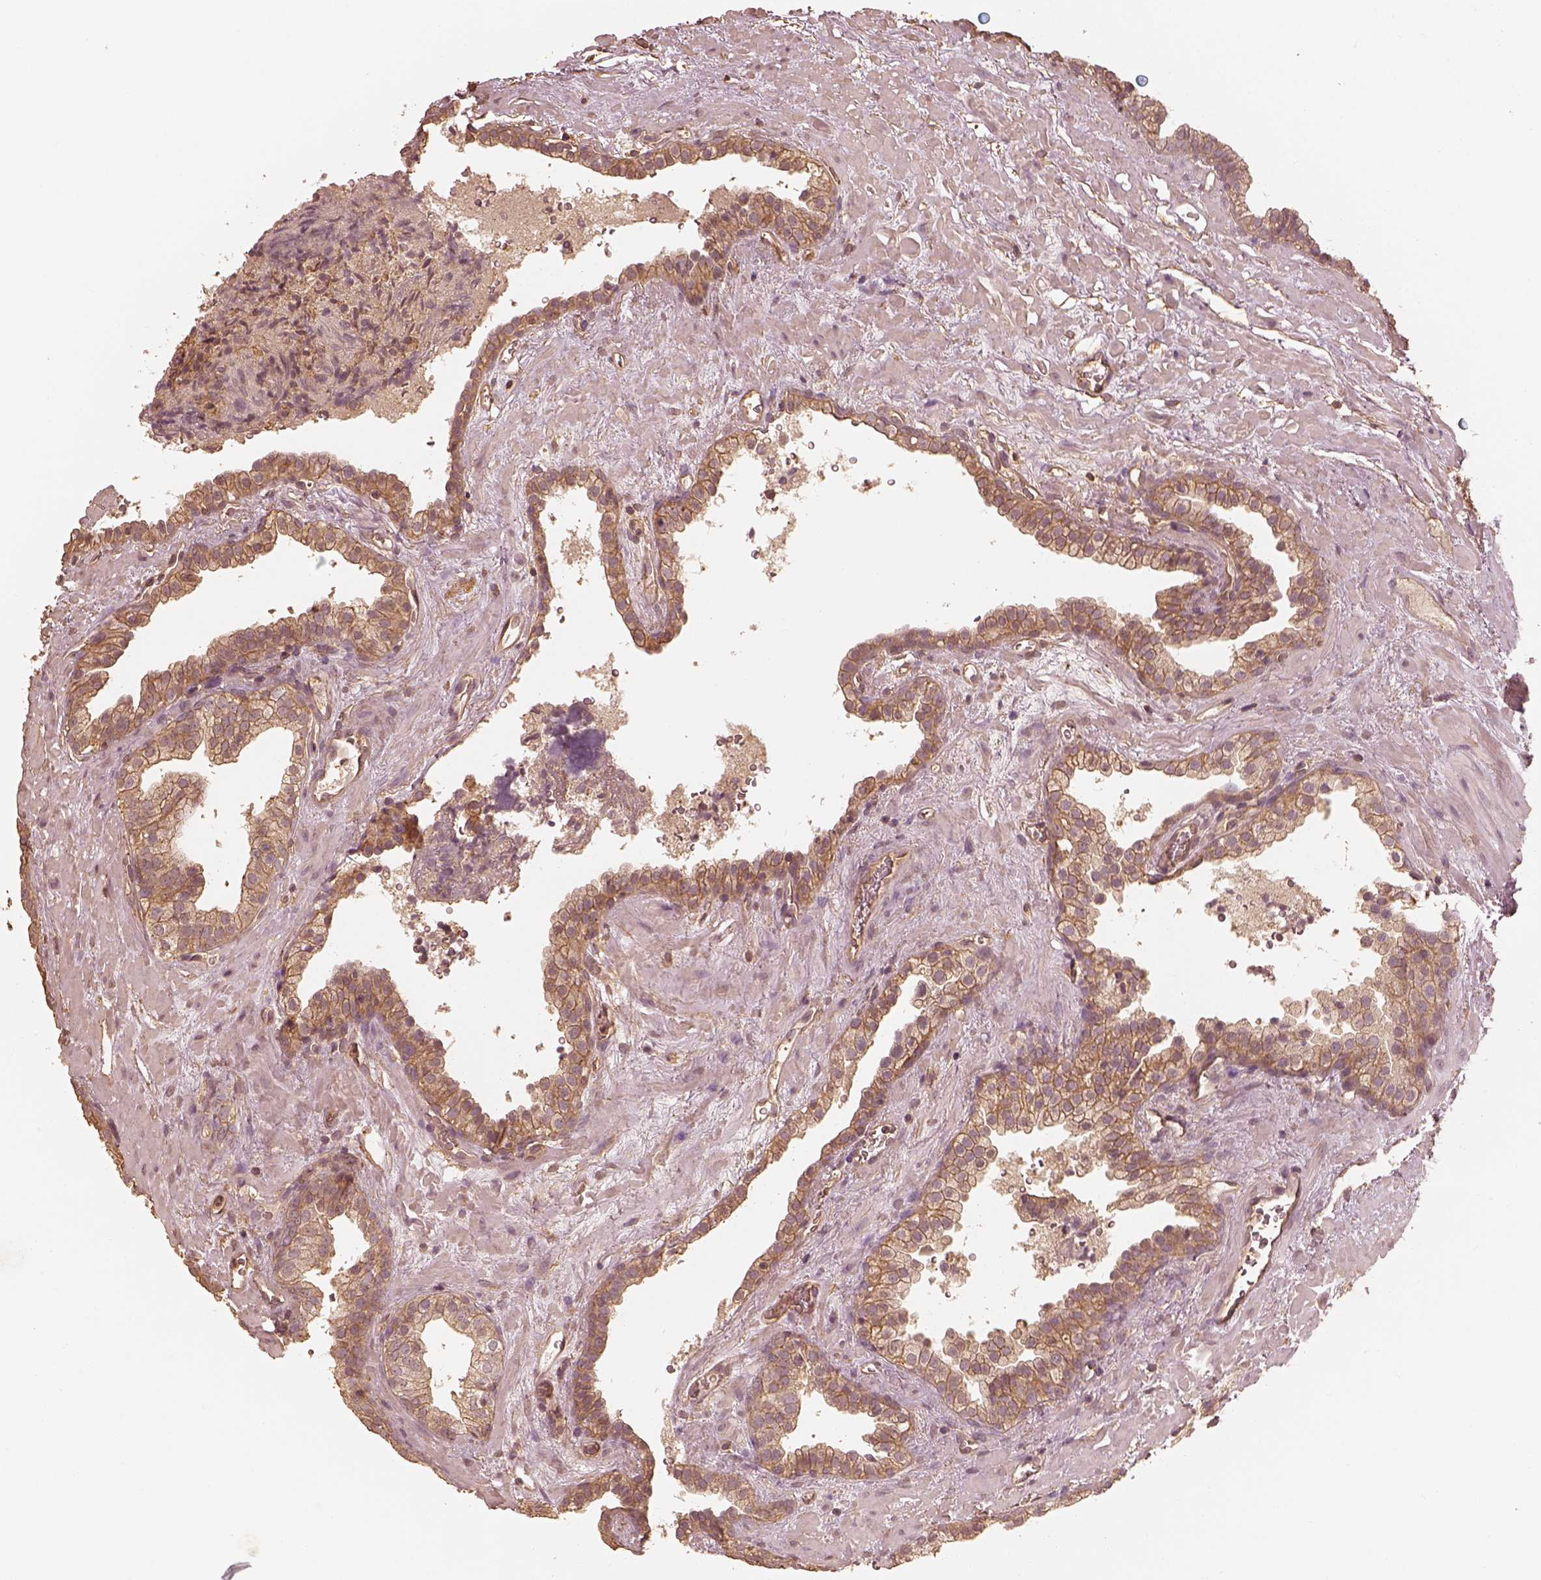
{"staining": {"intensity": "moderate", "quantity": ">75%", "location": "cytoplasmic/membranous"}, "tissue": "prostate cancer", "cell_type": "Tumor cells", "image_type": "cancer", "snomed": [{"axis": "morphology", "description": "Adenocarcinoma, NOS"}, {"axis": "topography", "description": "Prostate"}], "caption": "Prostate cancer stained for a protein reveals moderate cytoplasmic/membranous positivity in tumor cells. The staining was performed using DAB (3,3'-diaminobenzidine), with brown indicating positive protein expression. Nuclei are stained blue with hematoxylin.", "gene": "WDR7", "patient": {"sex": "male", "age": 66}}